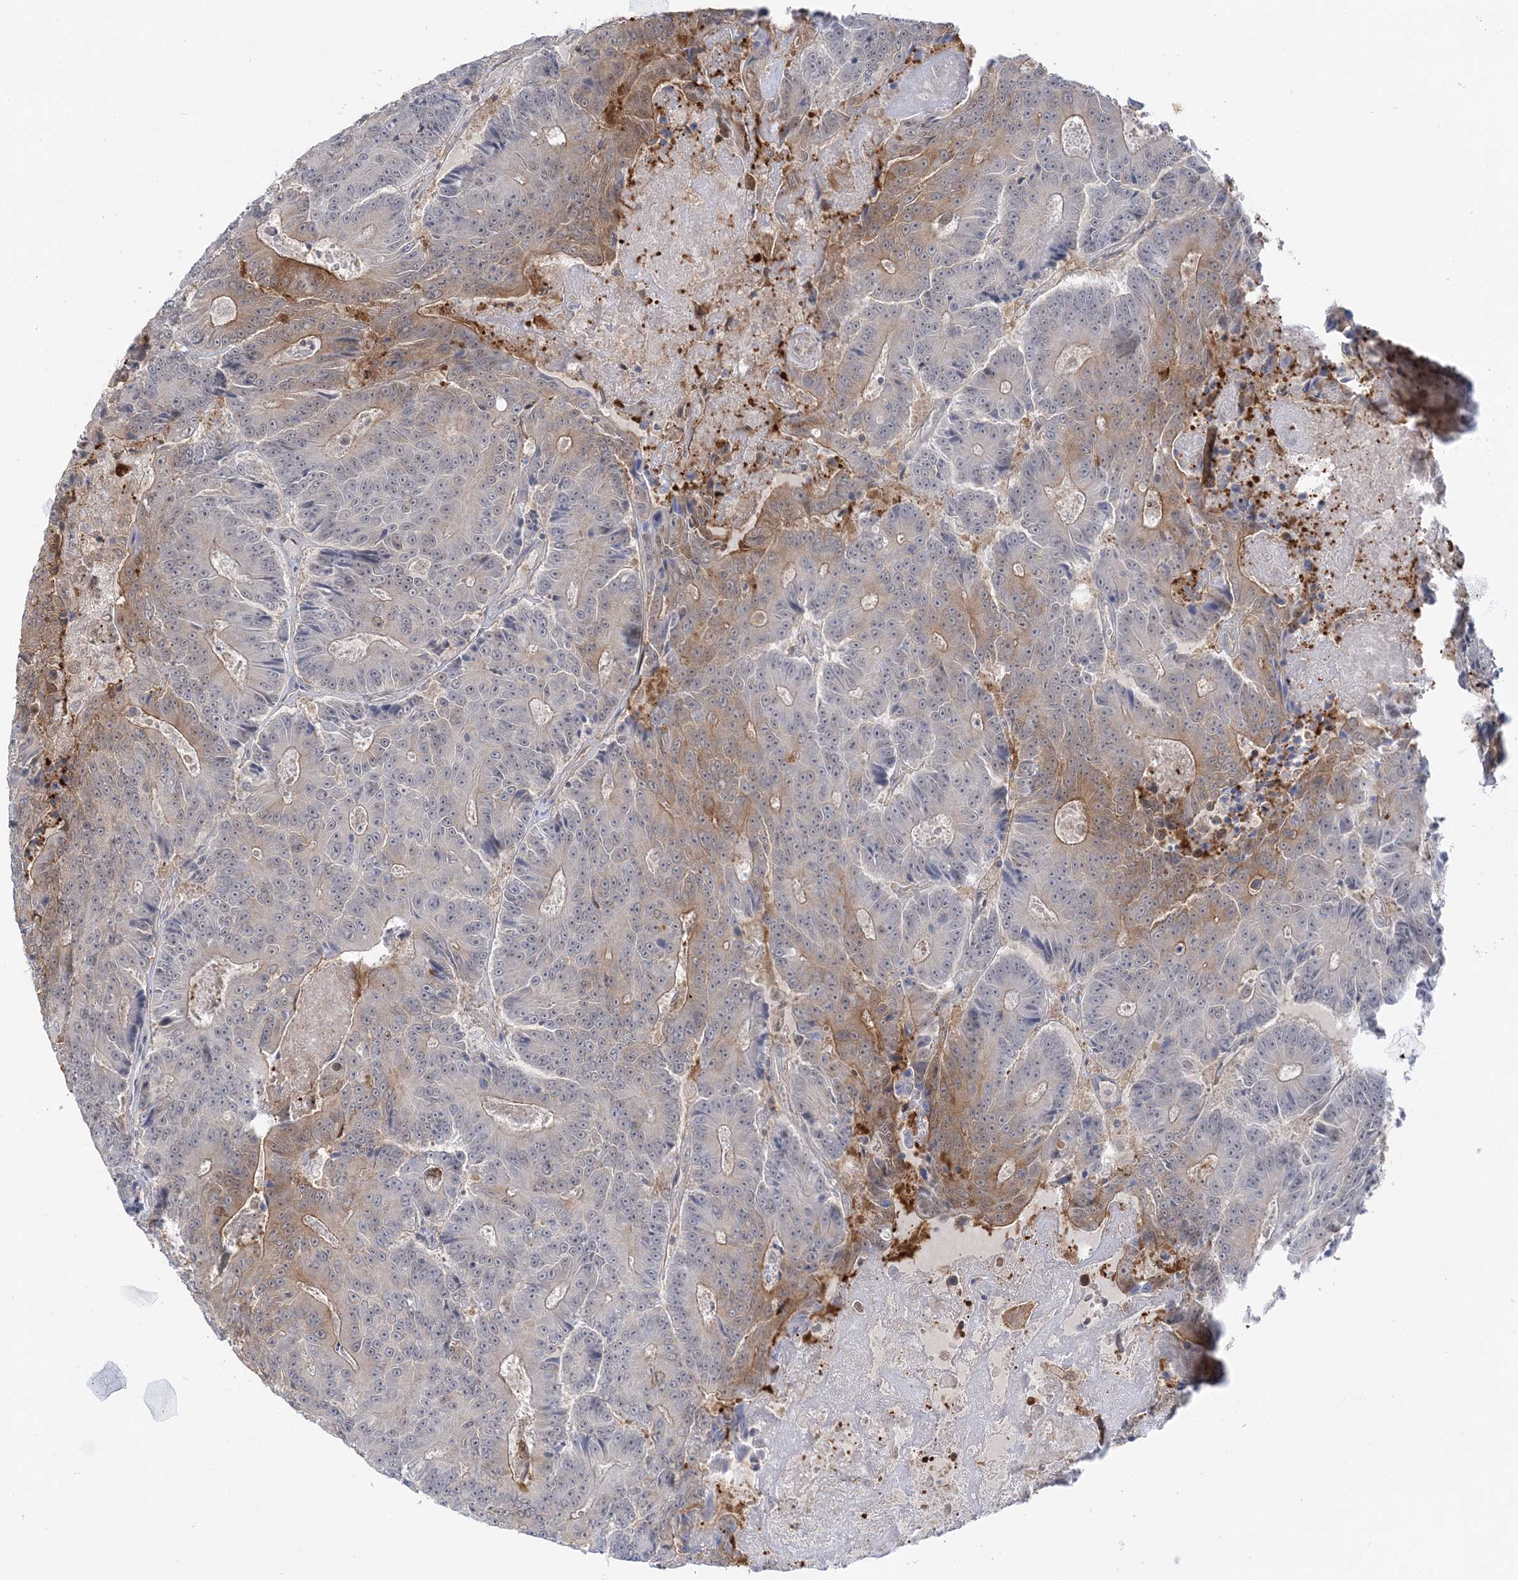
{"staining": {"intensity": "moderate", "quantity": "<25%", "location": "cytoplasmic/membranous"}, "tissue": "colorectal cancer", "cell_type": "Tumor cells", "image_type": "cancer", "snomed": [{"axis": "morphology", "description": "Adenocarcinoma, NOS"}, {"axis": "topography", "description": "Colon"}], "caption": "Protein staining of colorectal cancer tissue reveals moderate cytoplasmic/membranous expression in approximately <25% of tumor cells.", "gene": "THADA", "patient": {"sex": "male", "age": 83}}